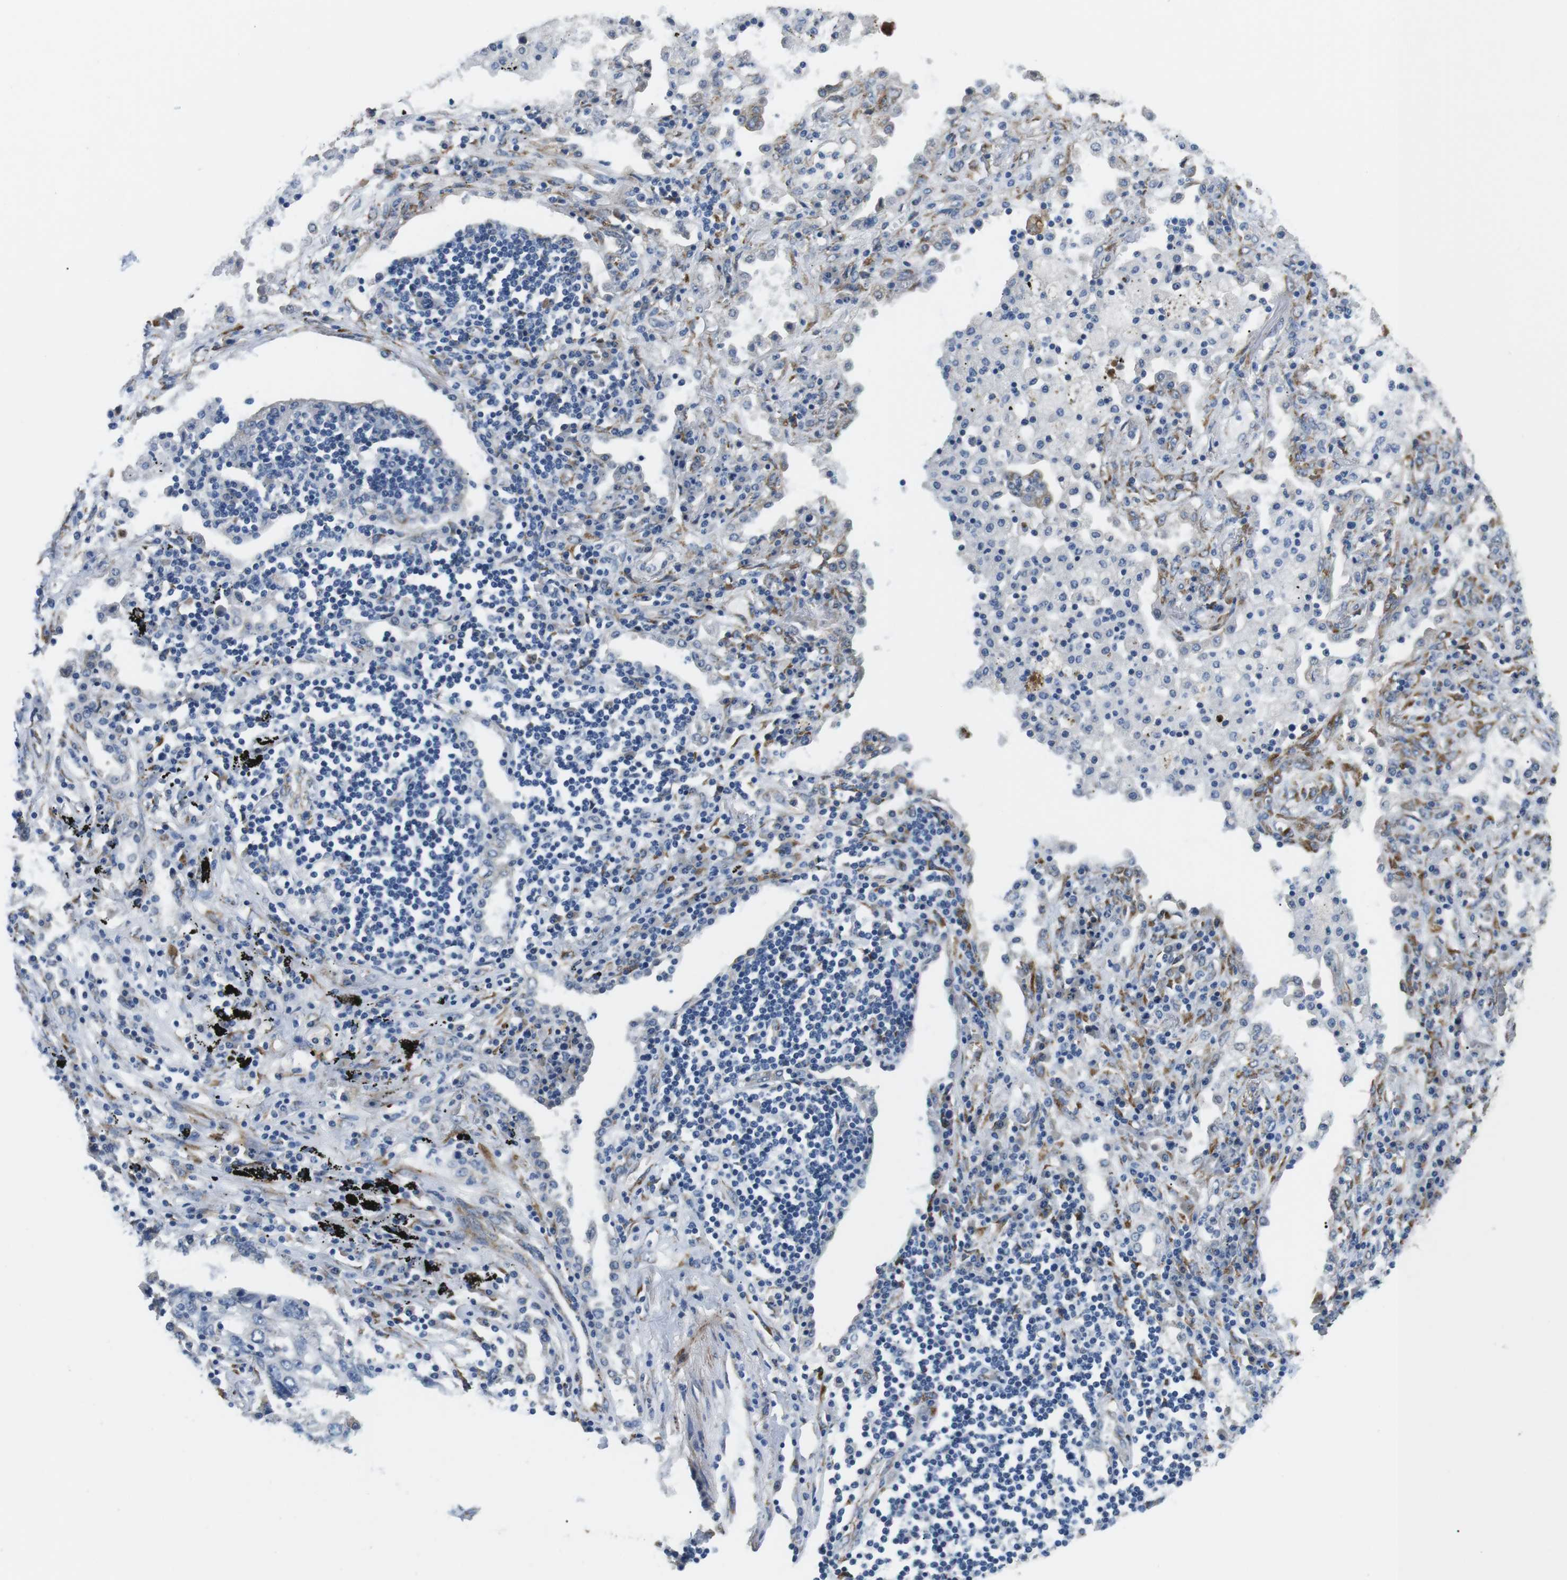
{"staining": {"intensity": "negative", "quantity": "none", "location": "none"}, "tissue": "lung cancer", "cell_type": "Tumor cells", "image_type": "cancer", "snomed": [{"axis": "morphology", "description": "Squamous cell carcinoma, NOS"}, {"axis": "topography", "description": "Lung"}], "caption": "A high-resolution photomicrograph shows immunohistochemistry staining of lung cancer, which reveals no significant staining in tumor cells.", "gene": "UNC5CL", "patient": {"sex": "female", "age": 63}}